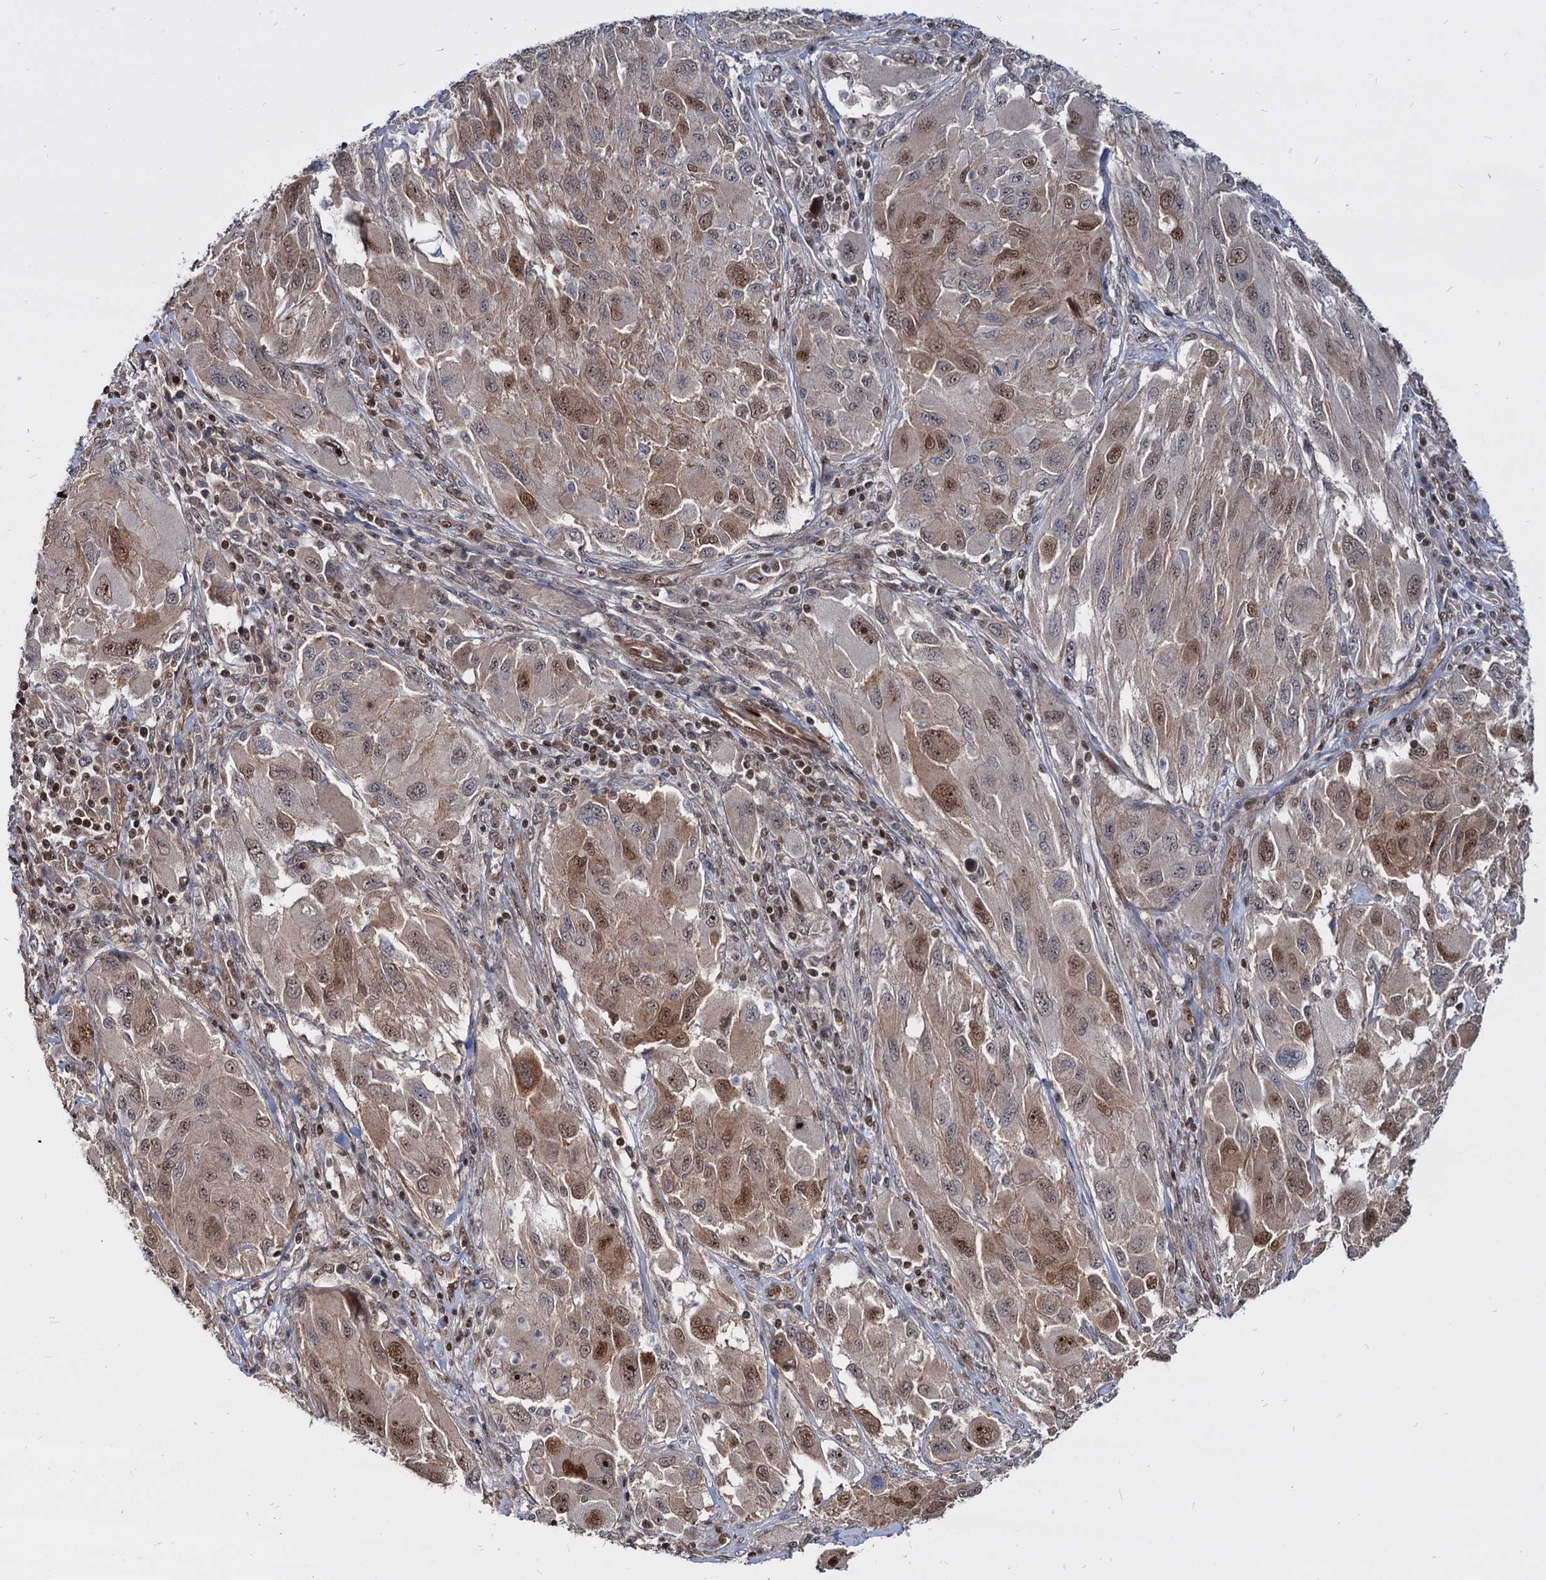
{"staining": {"intensity": "moderate", "quantity": ">75%", "location": "cytoplasmic/membranous,nuclear"}, "tissue": "melanoma", "cell_type": "Tumor cells", "image_type": "cancer", "snomed": [{"axis": "morphology", "description": "Malignant melanoma, NOS"}, {"axis": "topography", "description": "Skin"}], "caption": "IHC of human melanoma shows medium levels of moderate cytoplasmic/membranous and nuclear positivity in about >75% of tumor cells.", "gene": "UBLCP1", "patient": {"sex": "female", "age": 91}}